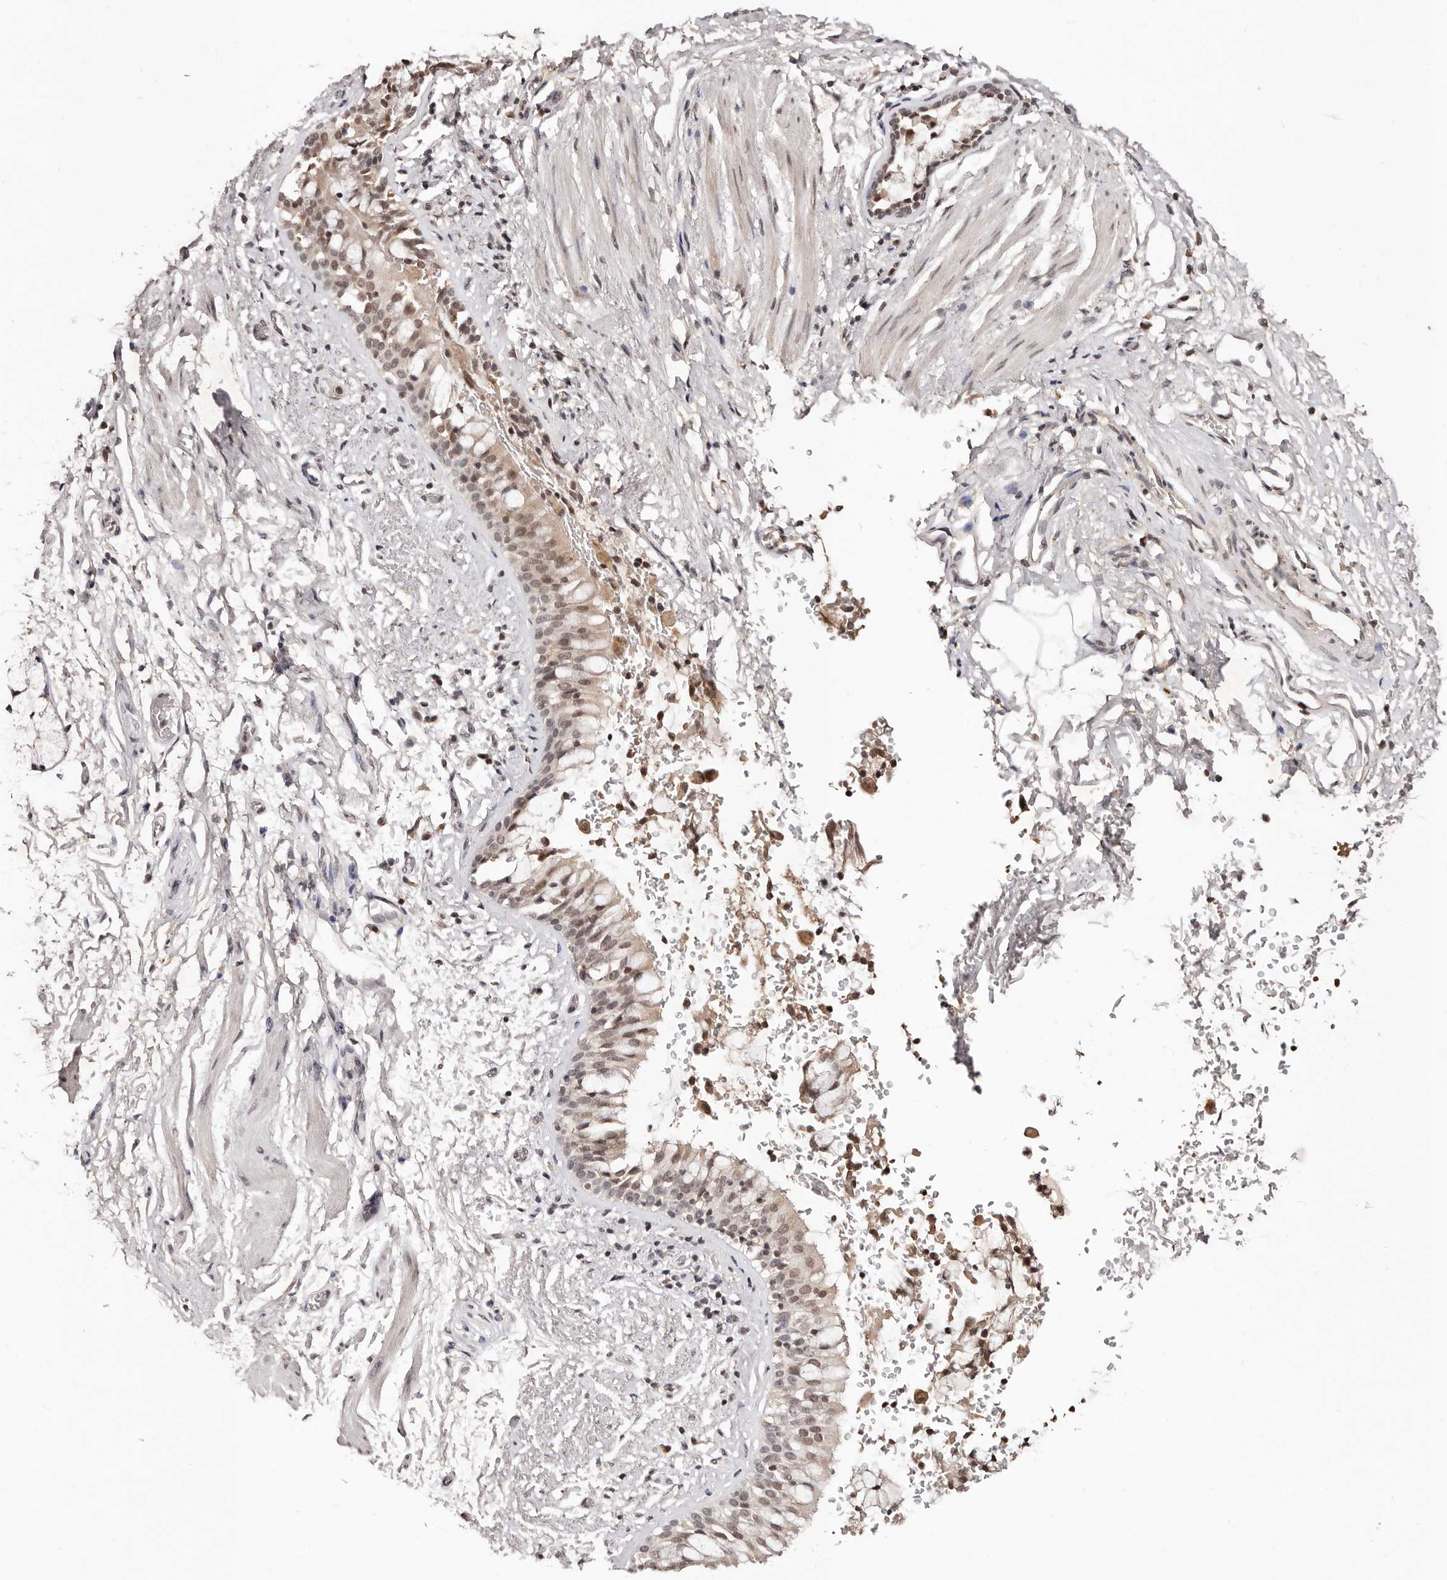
{"staining": {"intensity": "weak", "quantity": ">75%", "location": "cytoplasmic/membranous,nuclear"}, "tissue": "bronchus", "cell_type": "Respiratory epithelial cells", "image_type": "normal", "snomed": [{"axis": "morphology", "description": "Normal tissue, NOS"}, {"axis": "morphology", "description": "Inflammation, NOS"}, {"axis": "topography", "description": "Cartilage tissue"}, {"axis": "topography", "description": "Bronchus"}, {"axis": "topography", "description": "Lung"}], "caption": "Bronchus stained with a brown dye exhibits weak cytoplasmic/membranous,nuclear positive staining in approximately >75% of respiratory epithelial cells.", "gene": "BICRAL", "patient": {"sex": "female", "age": 64}}